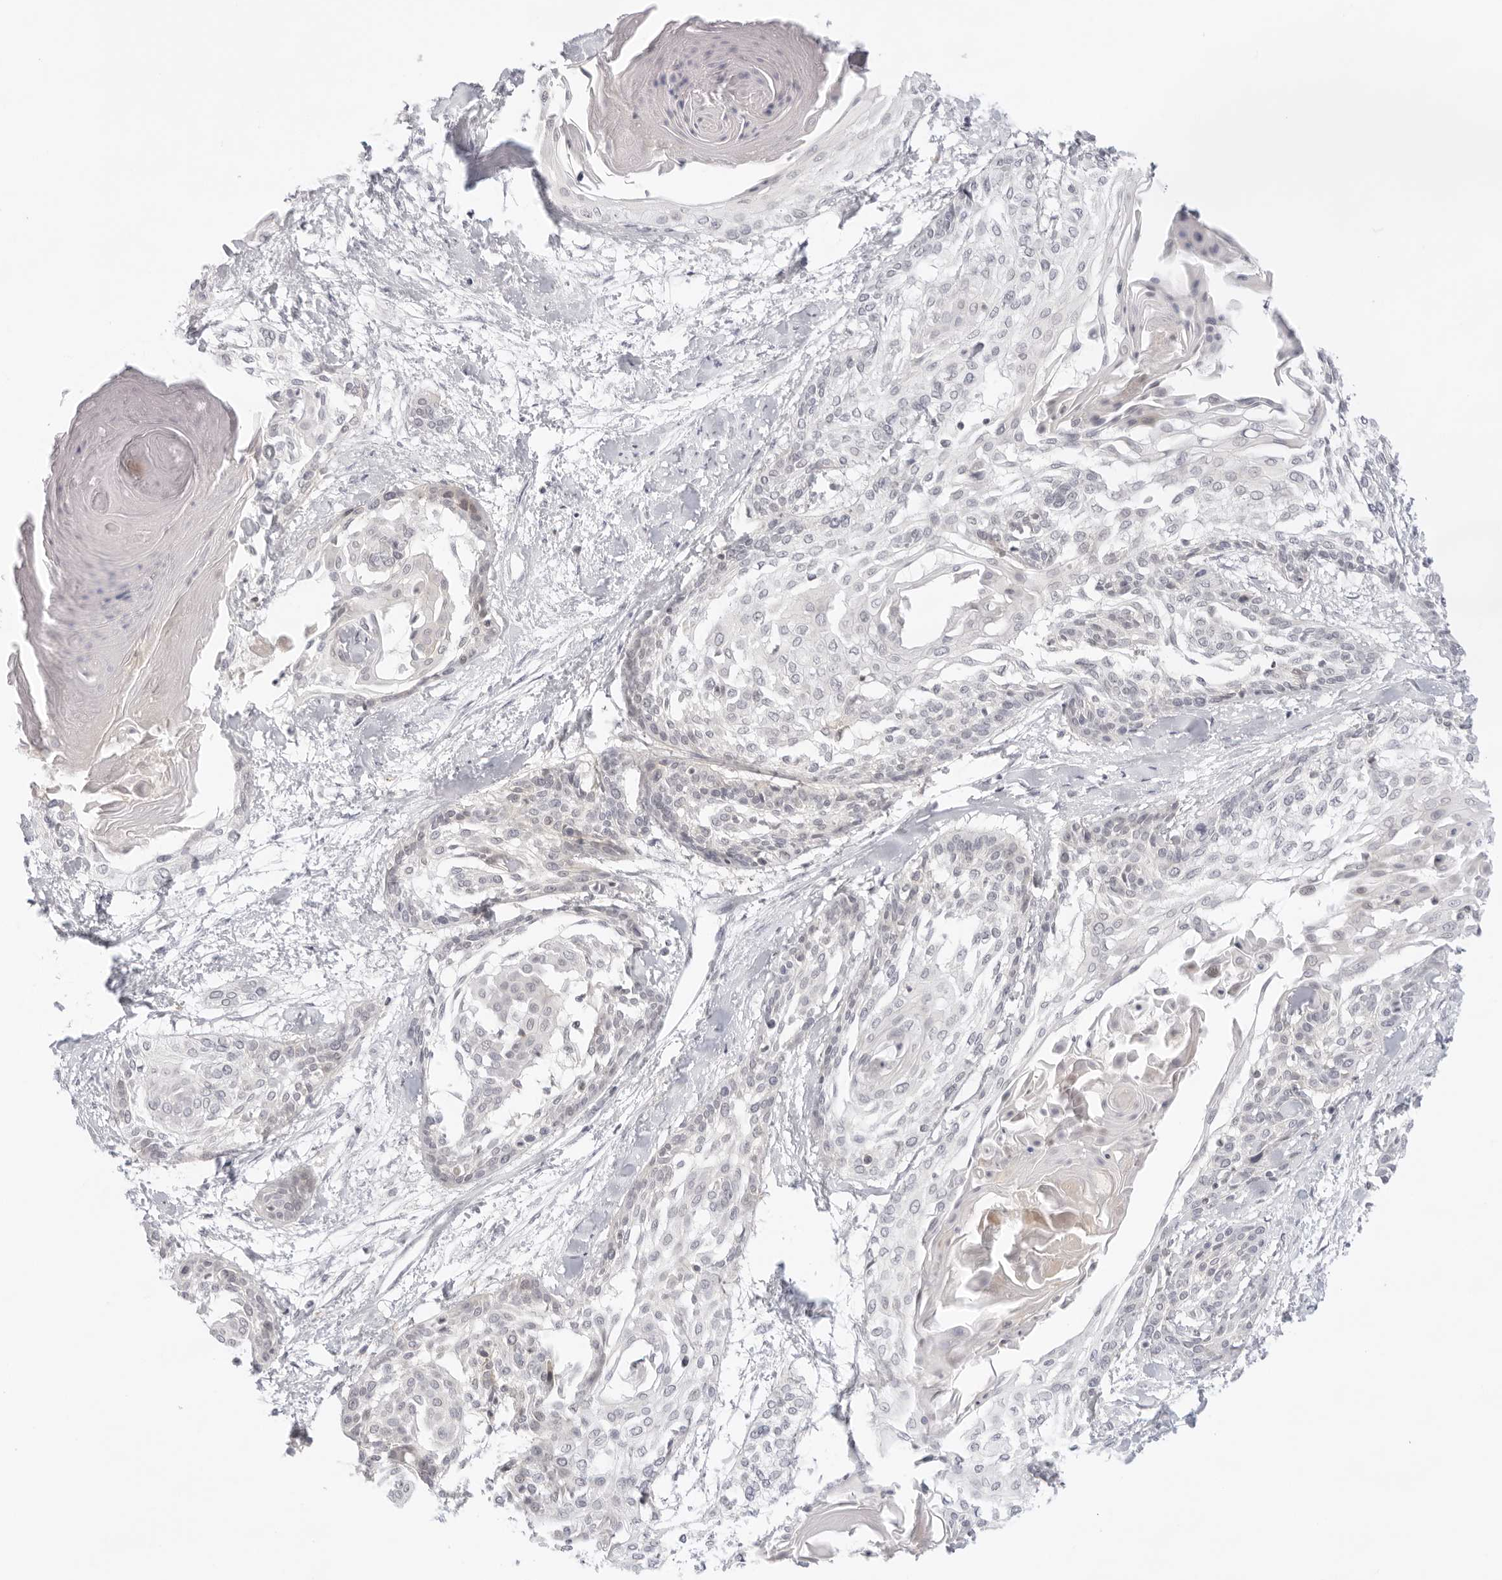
{"staining": {"intensity": "negative", "quantity": "none", "location": "none"}, "tissue": "cervical cancer", "cell_type": "Tumor cells", "image_type": "cancer", "snomed": [{"axis": "morphology", "description": "Squamous cell carcinoma, NOS"}, {"axis": "topography", "description": "Cervix"}], "caption": "Tumor cells show no significant protein positivity in cervical squamous cell carcinoma.", "gene": "TNFRSF14", "patient": {"sex": "female", "age": 57}}